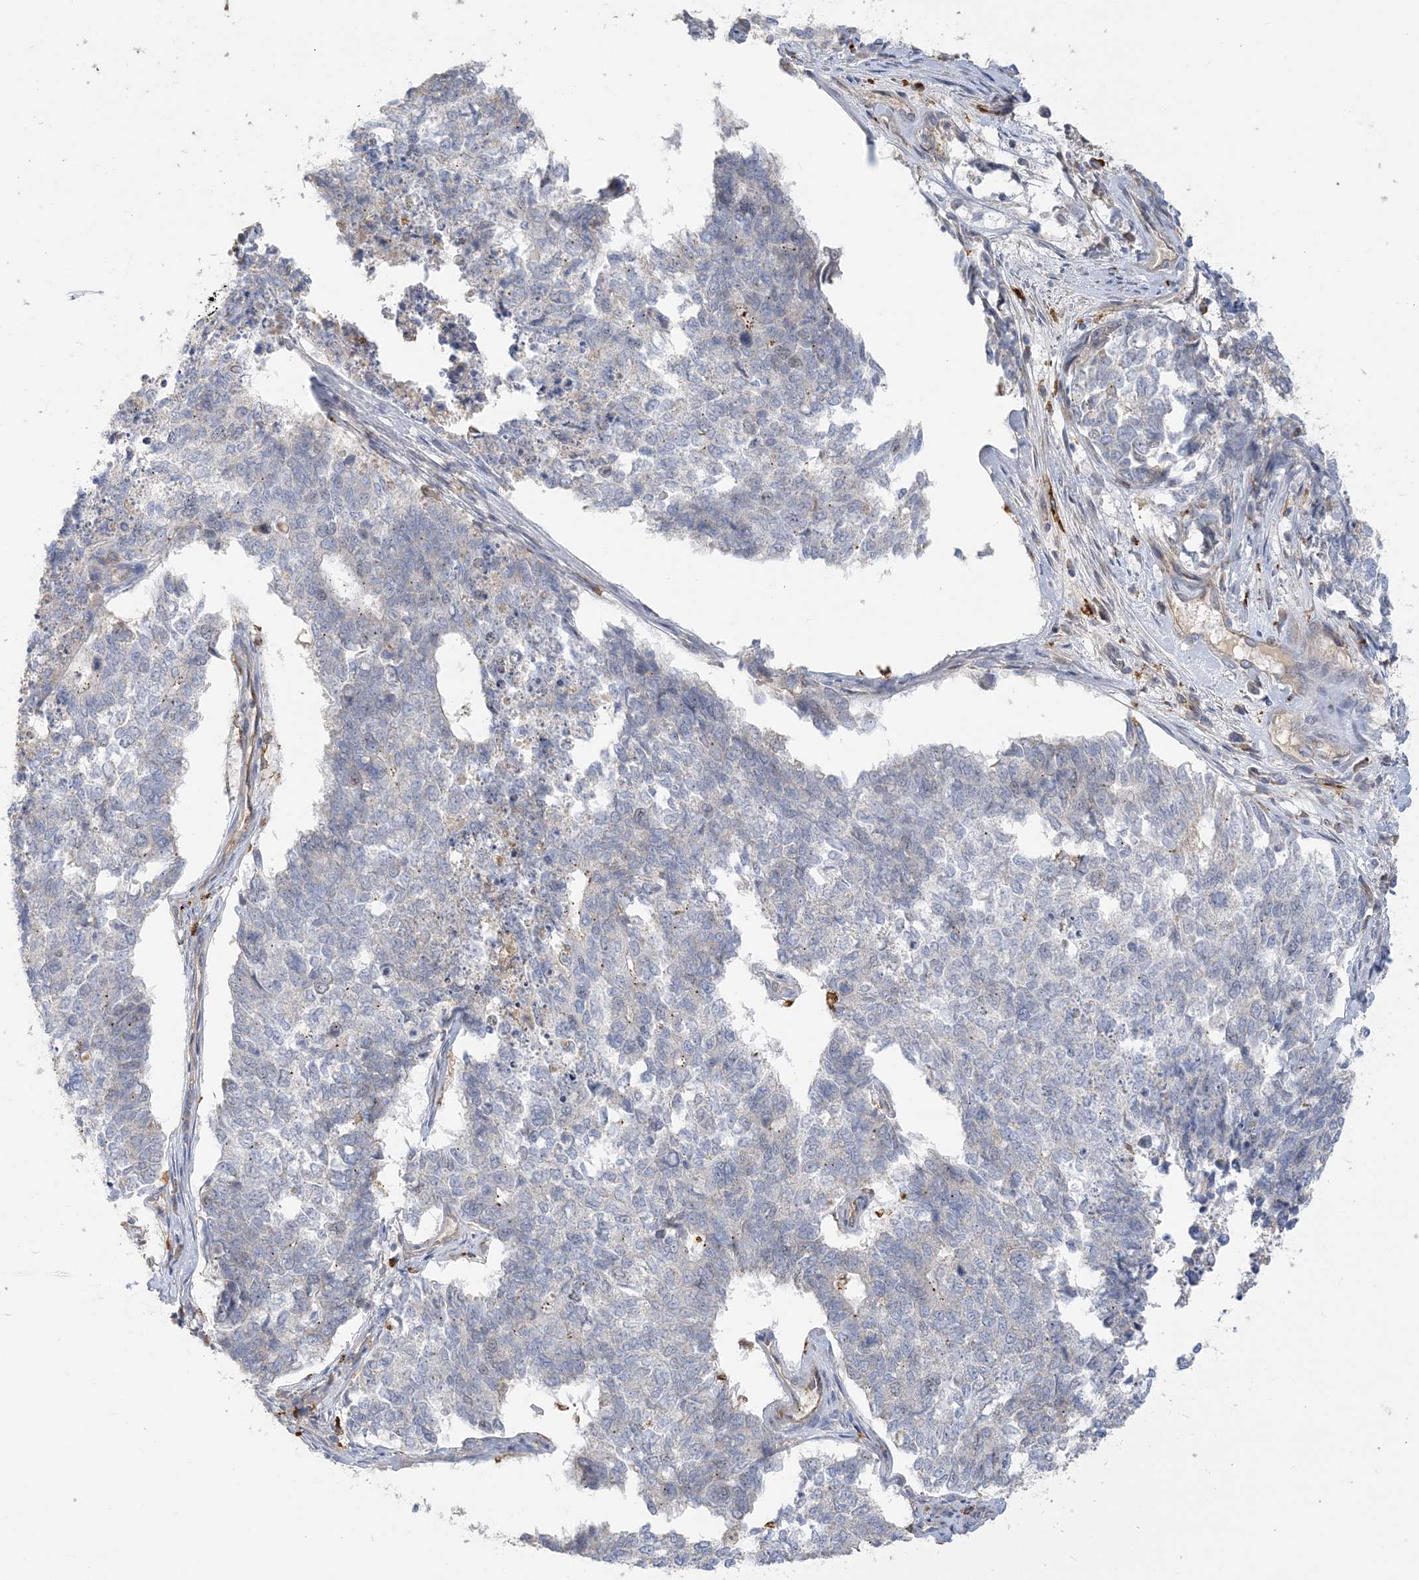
{"staining": {"intensity": "negative", "quantity": "none", "location": "none"}, "tissue": "cervical cancer", "cell_type": "Tumor cells", "image_type": "cancer", "snomed": [{"axis": "morphology", "description": "Squamous cell carcinoma, NOS"}, {"axis": "topography", "description": "Cervix"}], "caption": "An IHC image of cervical cancer is shown. There is no staining in tumor cells of cervical cancer.", "gene": "PEAR1", "patient": {"sex": "female", "age": 63}}